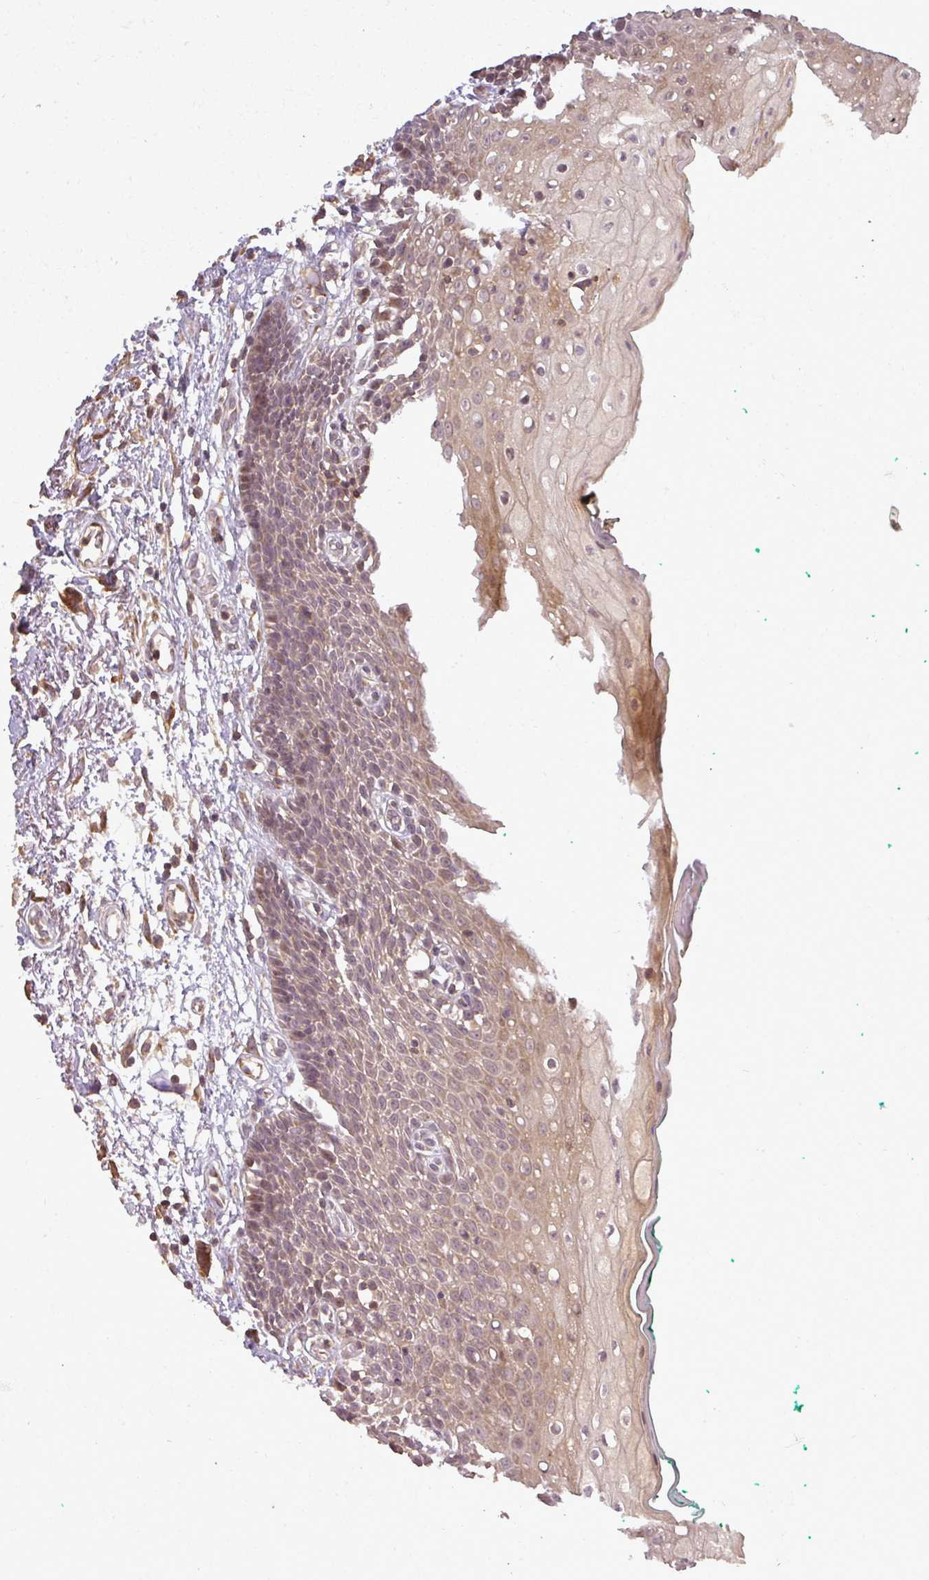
{"staining": {"intensity": "moderate", "quantity": "25%-75%", "location": "cytoplasmic/membranous,nuclear"}, "tissue": "oral mucosa", "cell_type": "Squamous epithelial cells", "image_type": "normal", "snomed": [{"axis": "morphology", "description": "Normal tissue, NOS"}, {"axis": "morphology", "description": "Squamous cell carcinoma, NOS"}, {"axis": "topography", "description": "Oral tissue"}, {"axis": "topography", "description": "Tounge, NOS"}, {"axis": "topography", "description": "Head-Neck"}], "caption": "DAB immunohistochemical staining of normal human oral mucosa exhibits moderate cytoplasmic/membranous,nuclear protein positivity in approximately 25%-75% of squamous epithelial cells. The protein of interest is stained brown, and the nuclei are stained in blue (DAB (3,3'-diaminobenzidine) IHC with brightfield microscopy, high magnification).", "gene": "FAIM", "patient": {"sex": "male", "age": 79}}